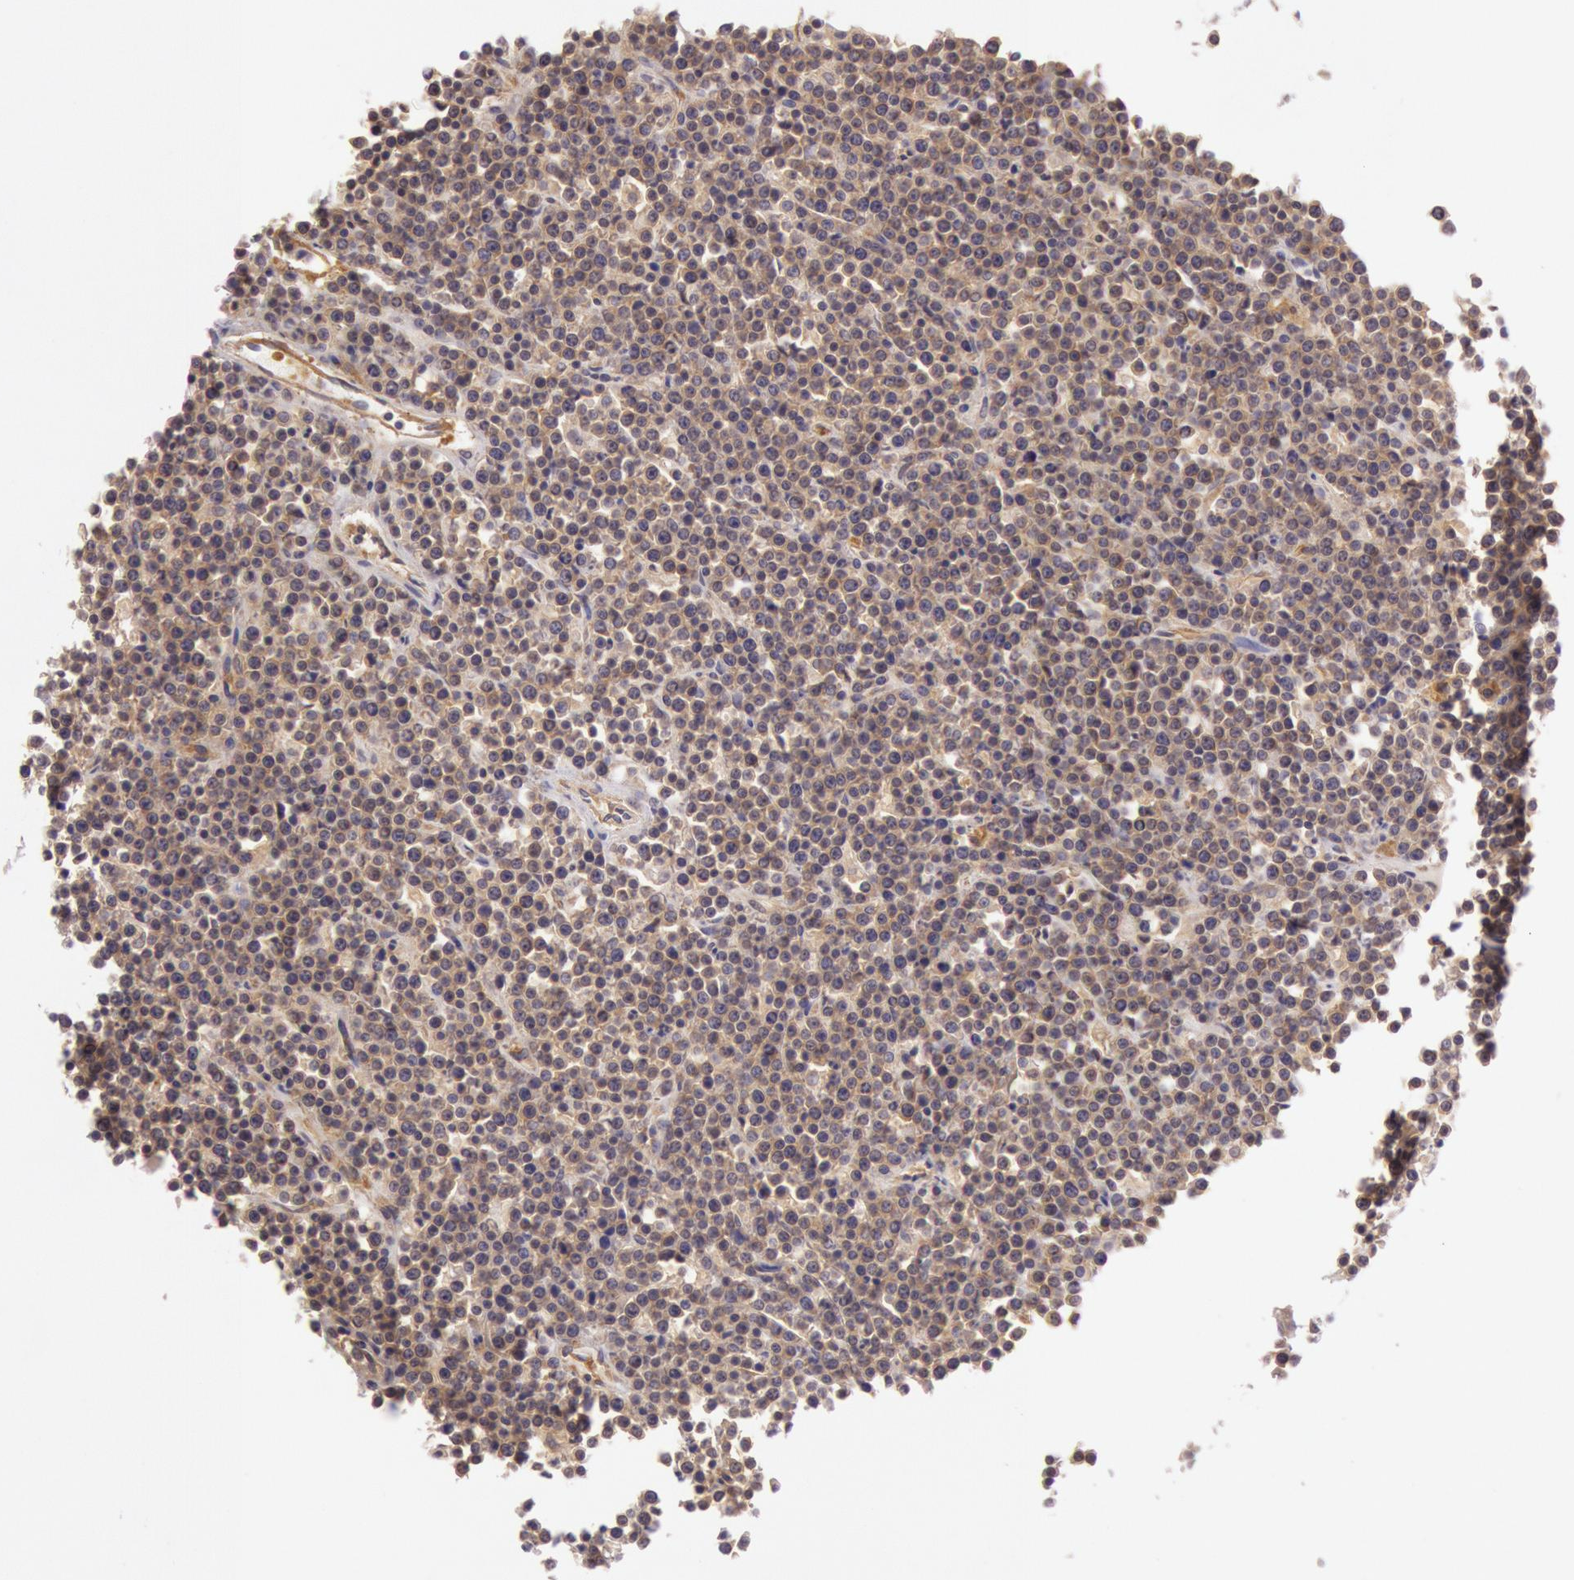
{"staining": {"intensity": "moderate", "quantity": ">75%", "location": "cytoplasmic/membranous"}, "tissue": "lymphoma", "cell_type": "Tumor cells", "image_type": "cancer", "snomed": [{"axis": "morphology", "description": "Malignant lymphoma, non-Hodgkin's type, High grade"}, {"axis": "topography", "description": "Ovary"}], "caption": "A brown stain labels moderate cytoplasmic/membranous staining of a protein in human lymphoma tumor cells.", "gene": "CHUK", "patient": {"sex": "female", "age": 56}}